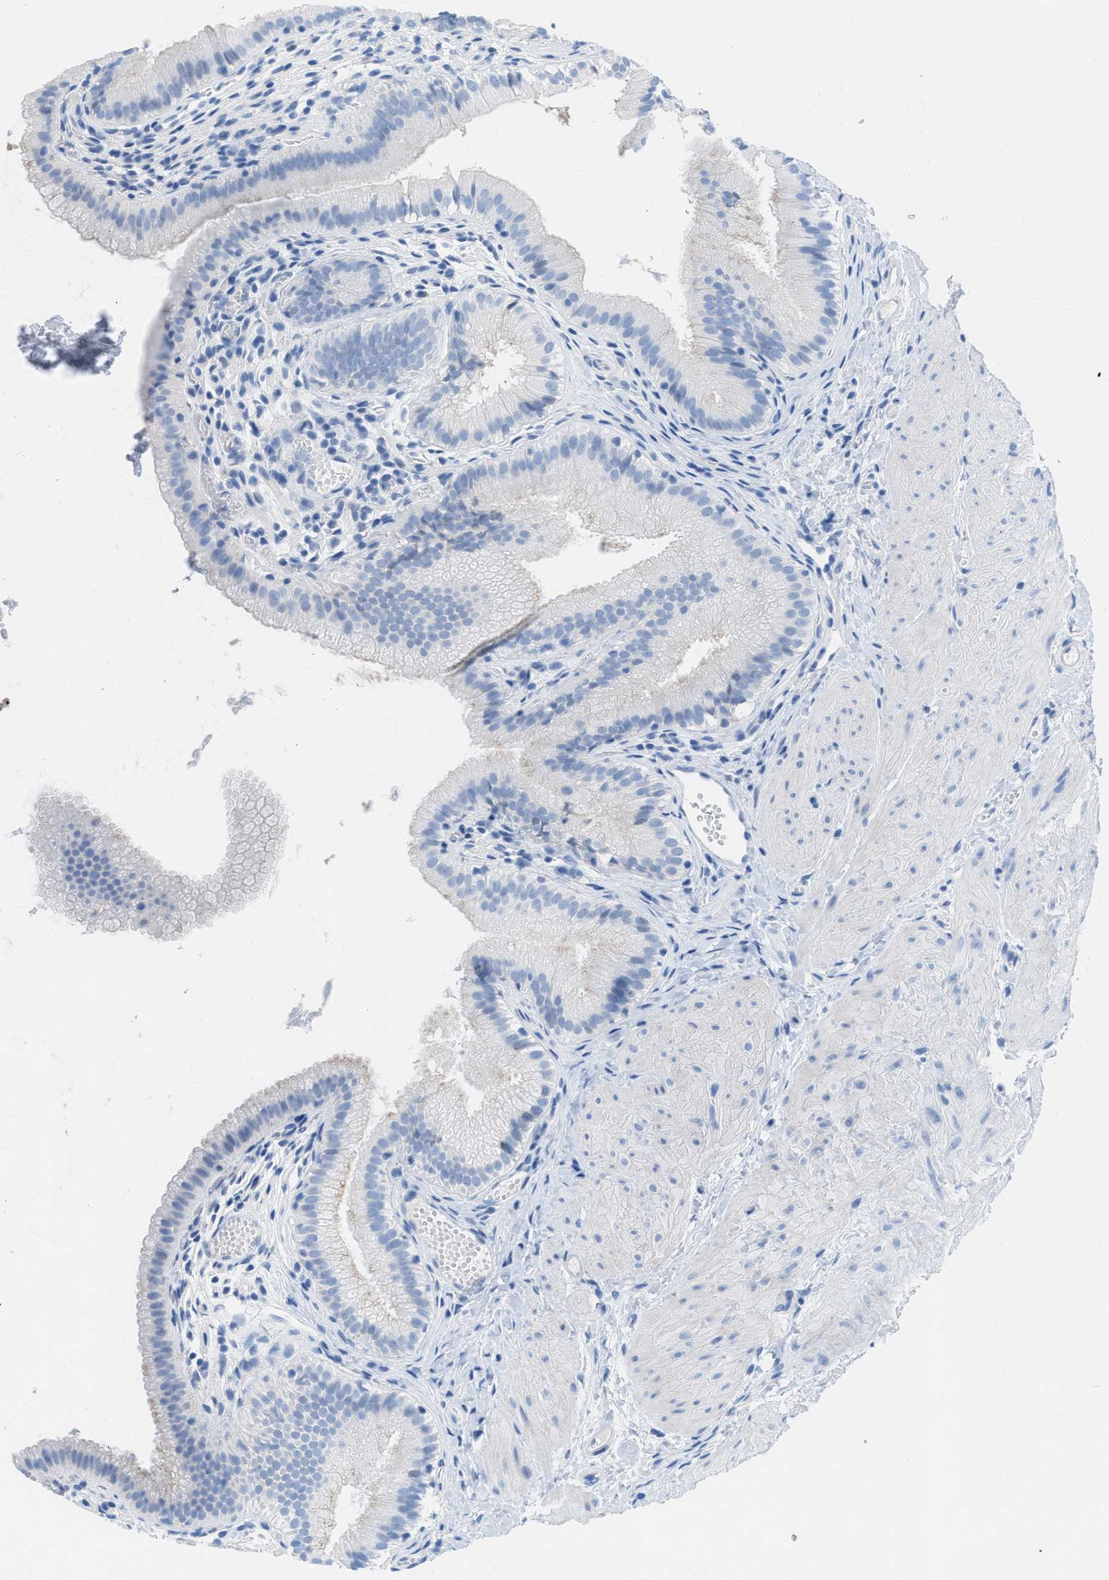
{"staining": {"intensity": "negative", "quantity": "none", "location": "none"}, "tissue": "gallbladder", "cell_type": "Glandular cells", "image_type": "normal", "snomed": [{"axis": "morphology", "description": "Normal tissue, NOS"}, {"axis": "topography", "description": "Gallbladder"}], "caption": "Human gallbladder stained for a protein using immunohistochemistry demonstrates no positivity in glandular cells.", "gene": "TCL1A", "patient": {"sex": "female", "age": 26}}